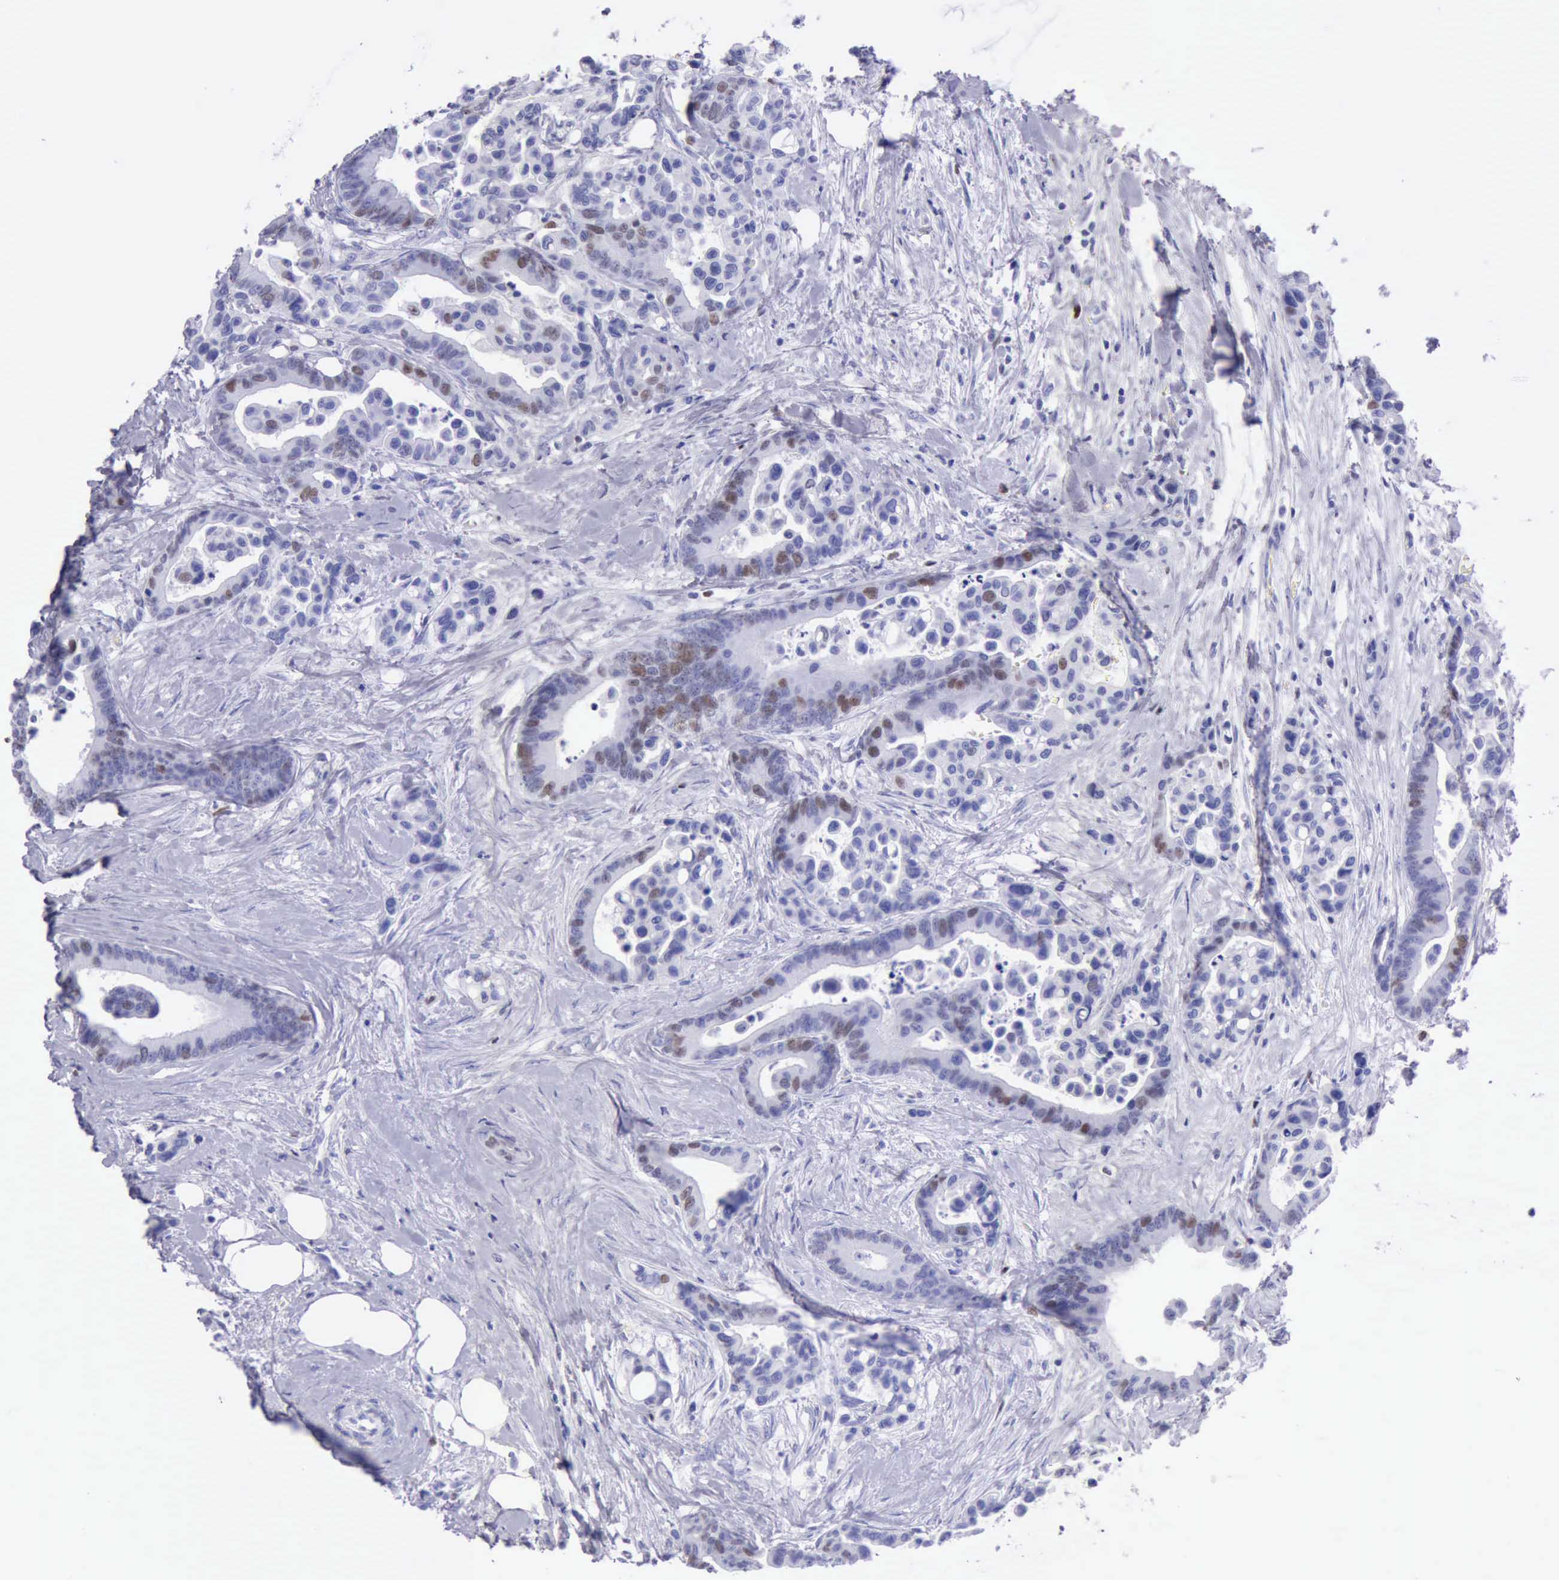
{"staining": {"intensity": "strong", "quantity": "25%-75%", "location": "nuclear"}, "tissue": "colorectal cancer", "cell_type": "Tumor cells", "image_type": "cancer", "snomed": [{"axis": "morphology", "description": "Adenocarcinoma, NOS"}, {"axis": "topography", "description": "Colon"}], "caption": "This is a photomicrograph of immunohistochemistry (IHC) staining of colorectal adenocarcinoma, which shows strong positivity in the nuclear of tumor cells.", "gene": "MCM2", "patient": {"sex": "male", "age": 82}}